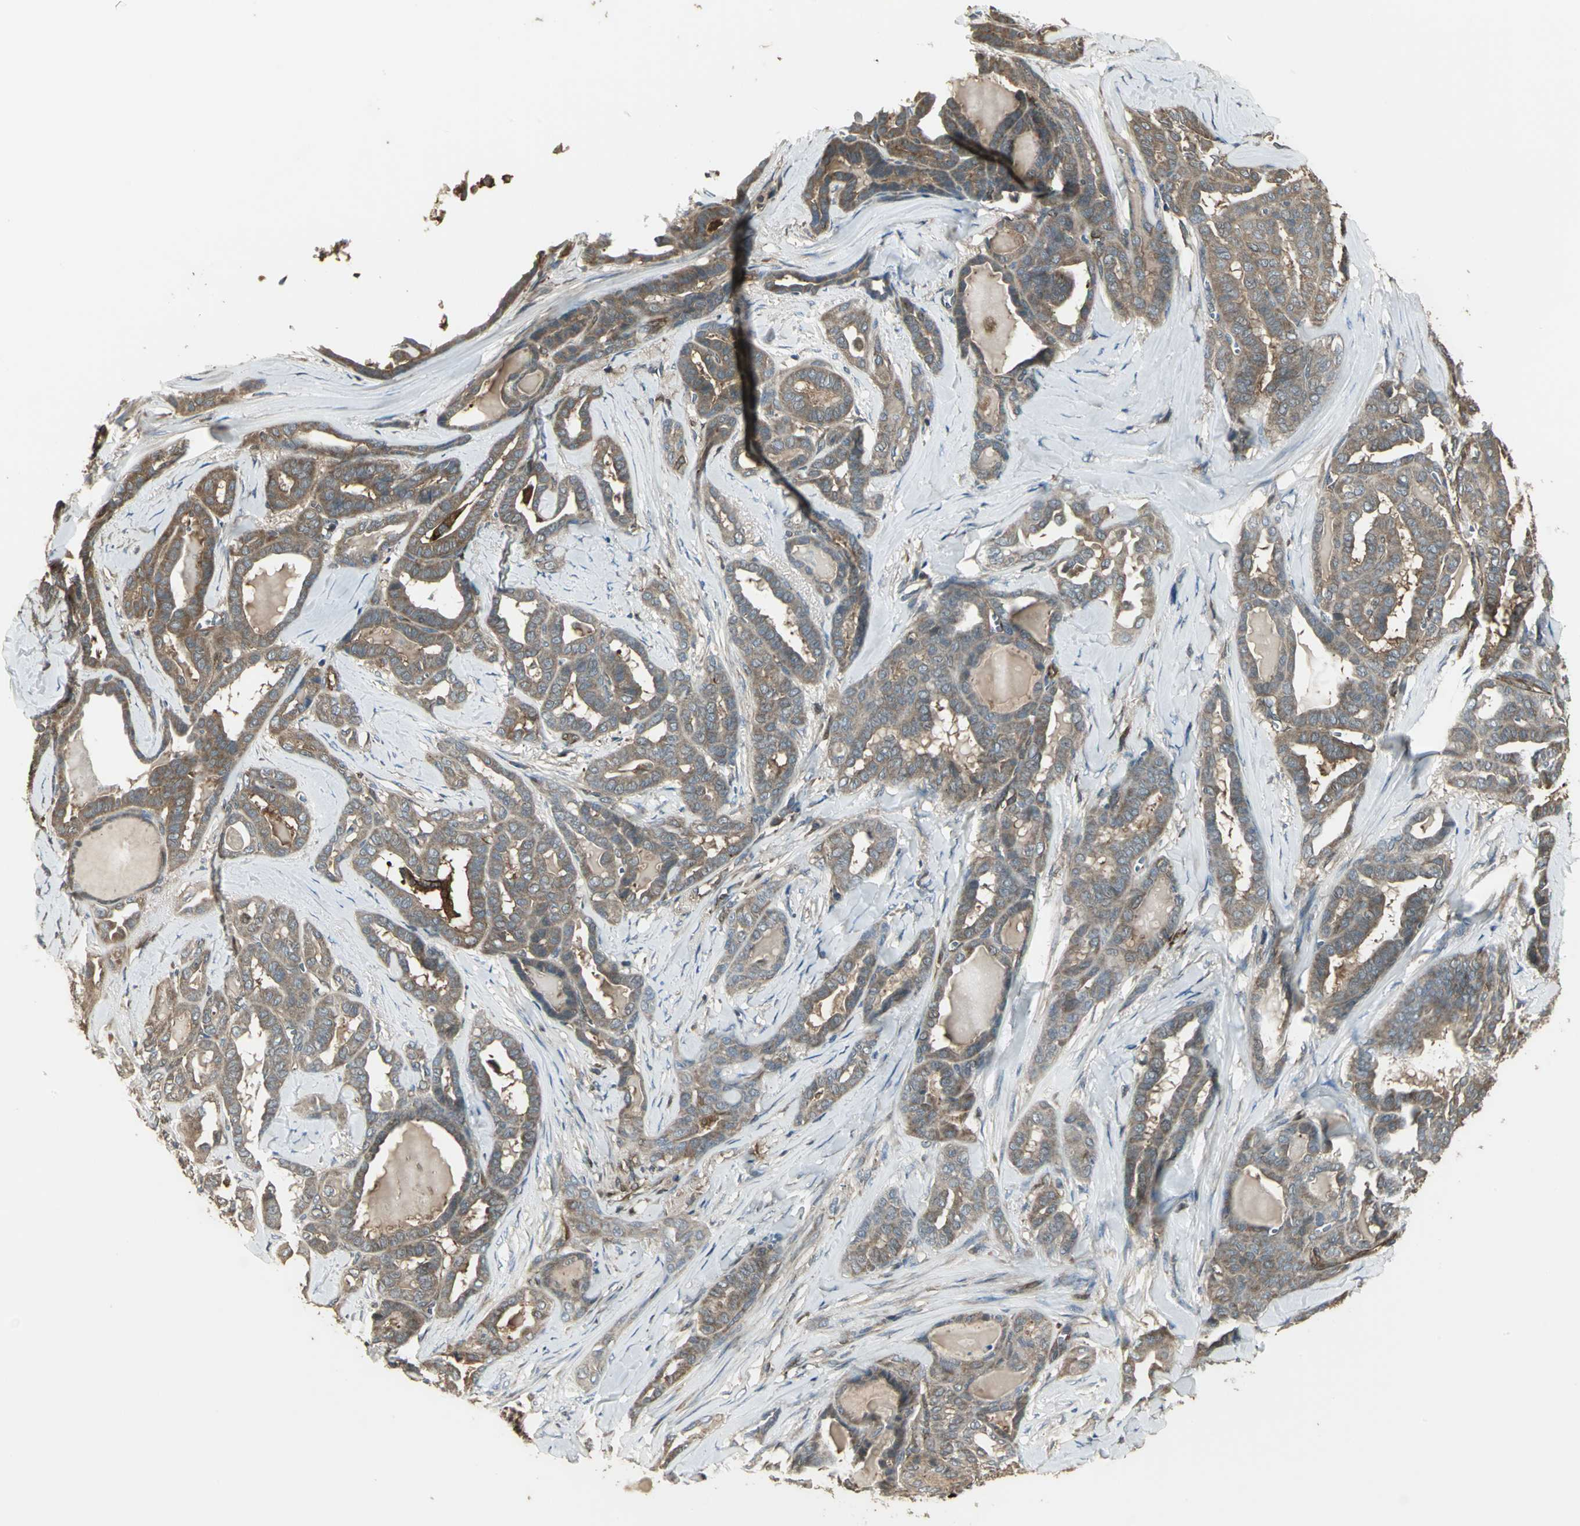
{"staining": {"intensity": "moderate", "quantity": ">75%", "location": "cytoplasmic/membranous"}, "tissue": "thyroid cancer", "cell_type": "Tumor cells", "image_type": "cancer", "snomed": [{"axis": "morphology", "description": "Carcinoma, NOS"}, {"axis": "topography", "description": "Thyroid gland"}], "caption": "Protein expression by immunohistochemistry (IHC) reveals moderate cytoplasmic/membranous staining in approximately >75% of tumor cells in thyroid carcinoma.", "gene": "PRXL2B", "patient": {"sex": "female", "age": 91}}